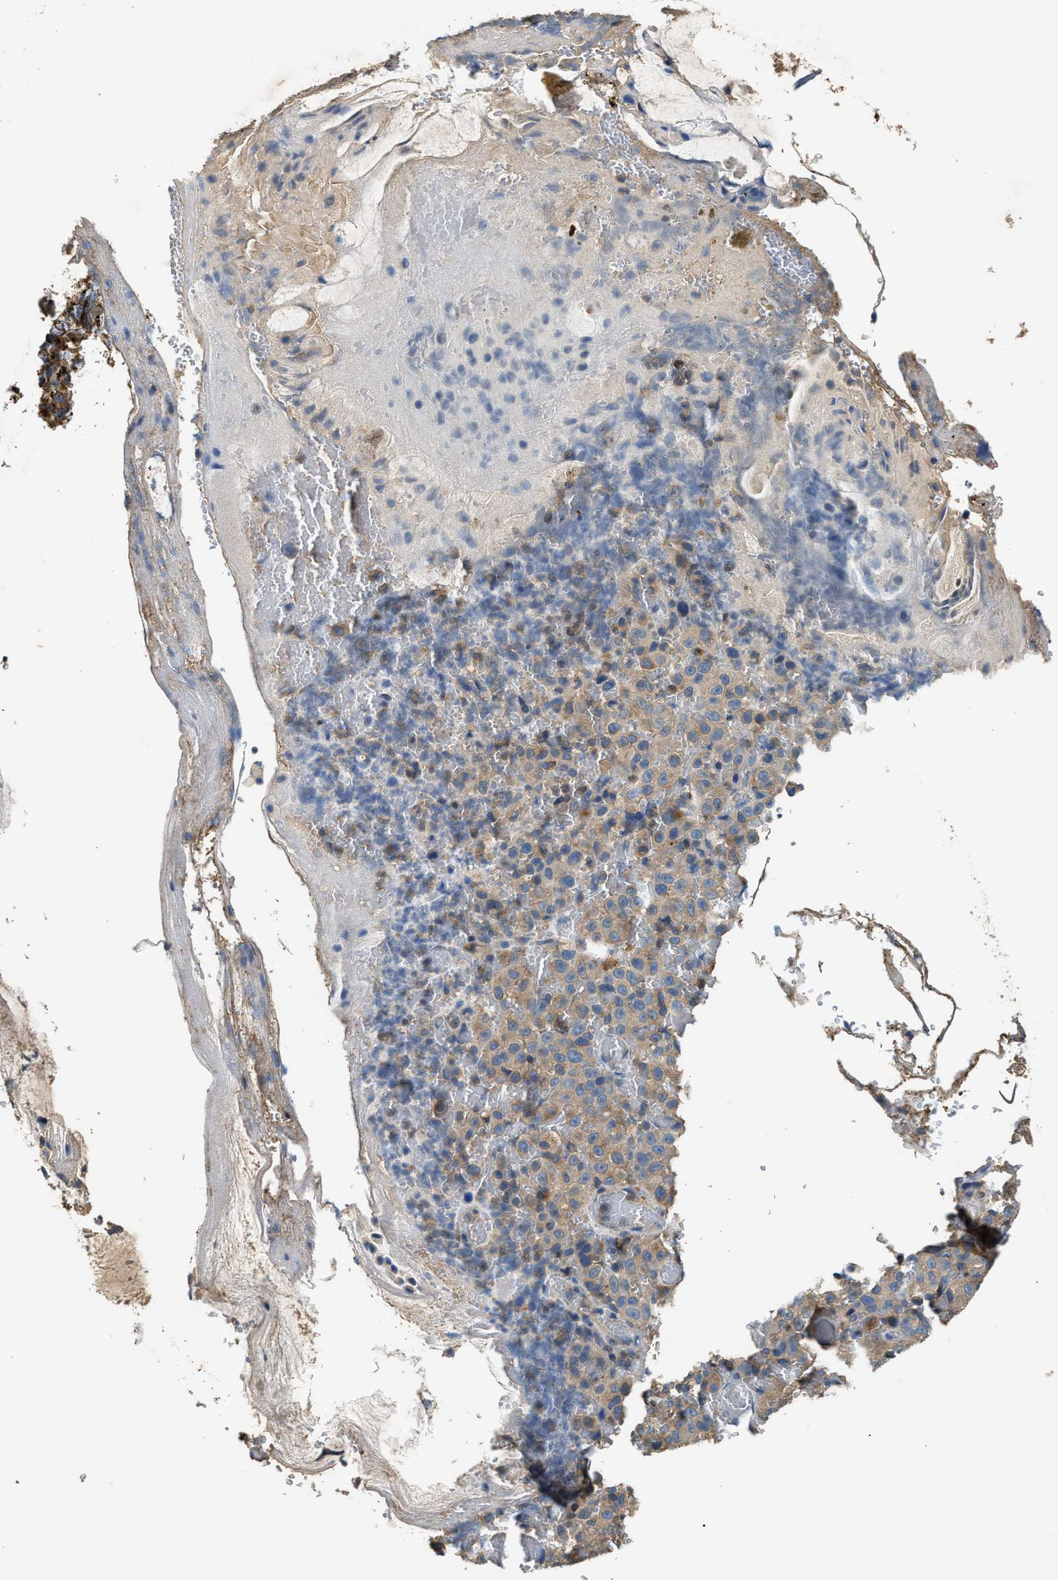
{"staining": {"intensity": "weak", "quantity": ">75%", "location": "cytoplasmic/membranous"}, "tissue": "melanoma", "cell_type": "Tumor cells", "image_type": "cancer", "snomed": [{"axis": "morphology", "description": "Malignant melanoma, NOS"}, {"axis": "topography", "description": "Rectum"}], "caption": "Immunohistochemistry of human melanoma displays low levels of weak cytoplasmic/membranous positivity in about >75% of tumor cells. (DAB (3,3'-diaminobenzidine) IHC with brightfield microscopy, high magnification).", "gene": "BLOC1S1", "patient": {"sex": "female", "age": 81}}